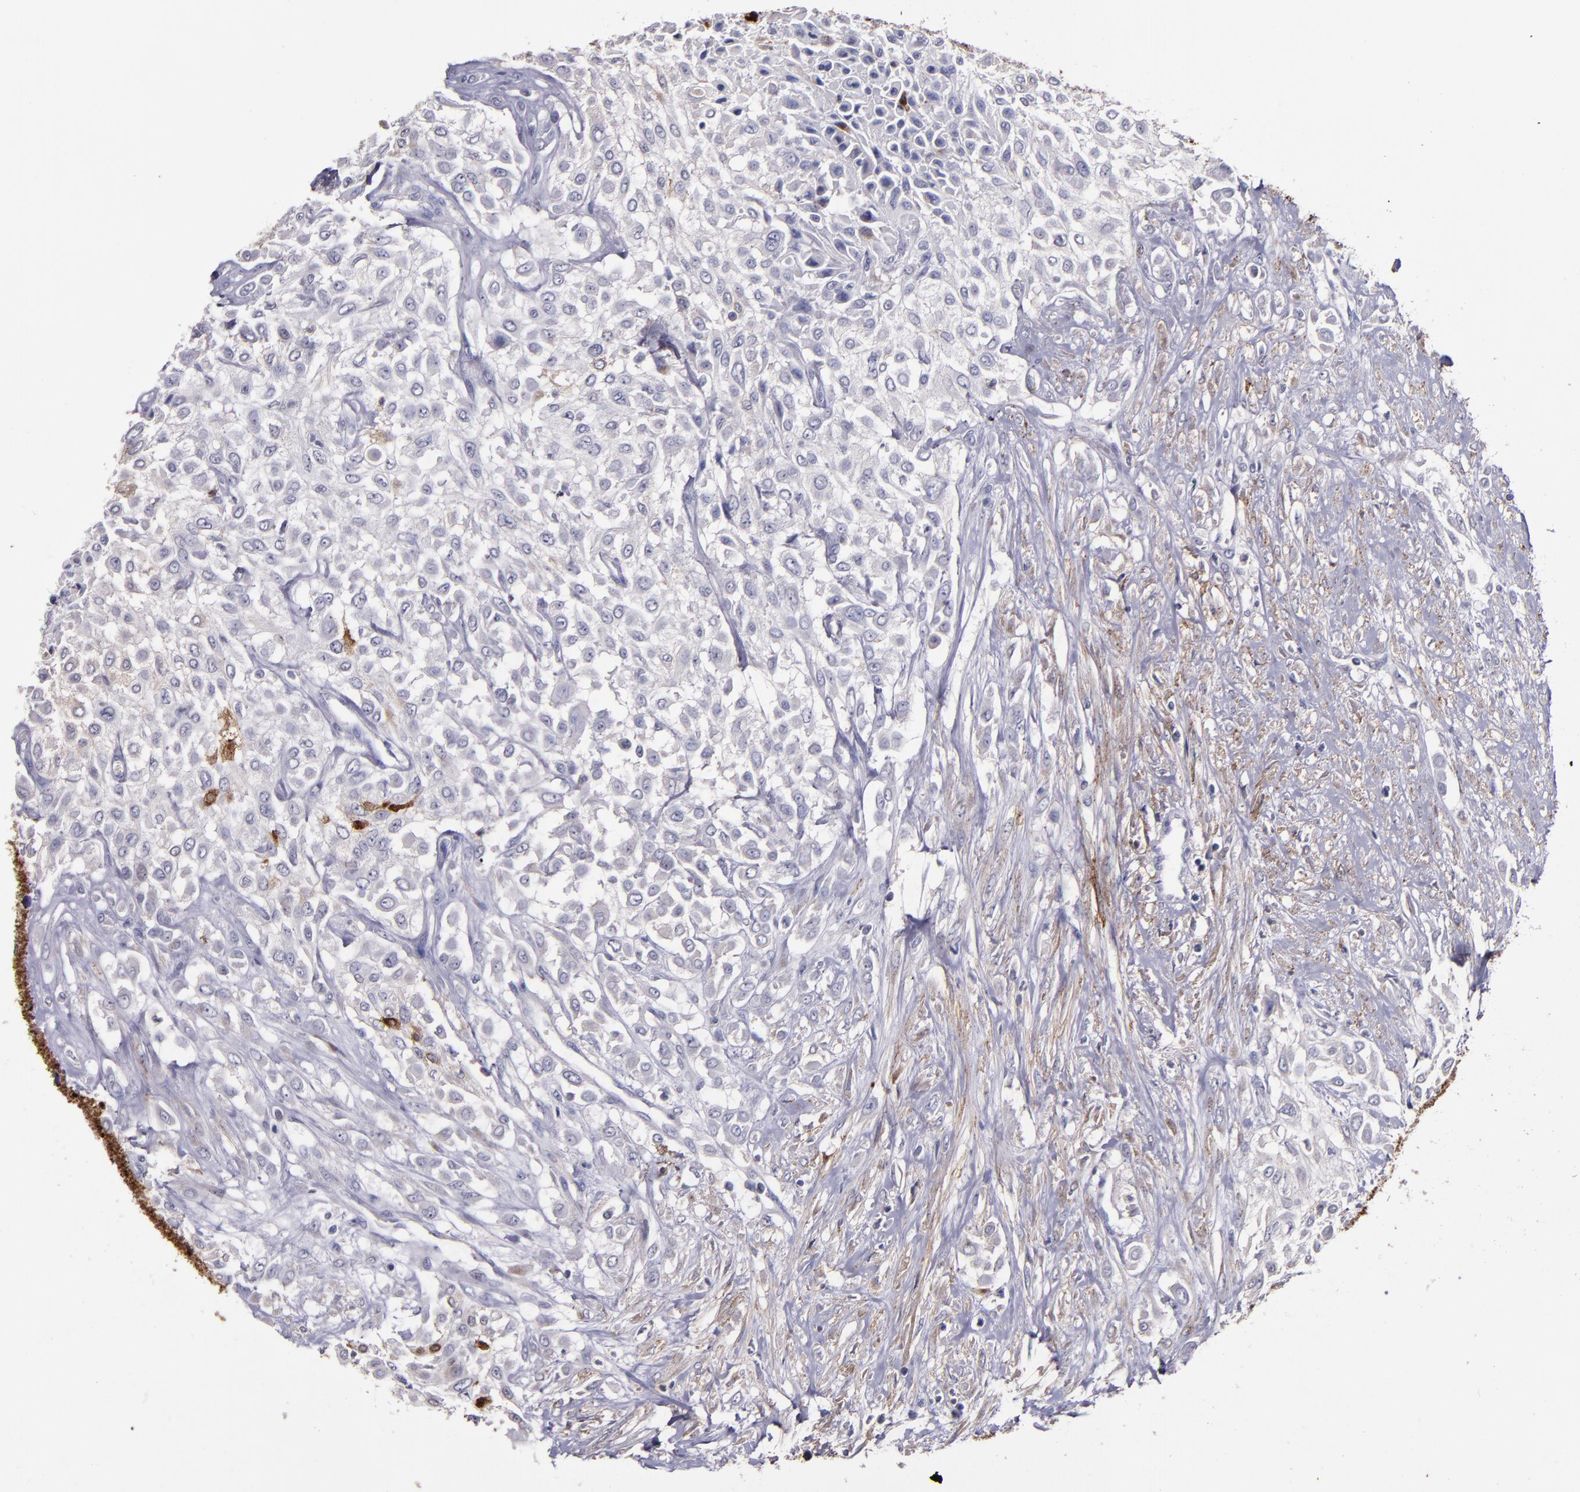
{"staining": {"intensity": "strong", "quantity": "<25%", "location": "cytoplasmic/membranous"}, "tissue": "urothelial cancer", "cell_type": "Tumor cells", "image_type": "cancer", "snomed": [{"axis": "morphology", "description": "Urothelial carcinoma, High grade"}, {"axis": "topography", "description": "Urinary bladder"}], "caption": "Immunohistochemistry of urothelial cancer shows medium levels of strong cytoplasmic/membranous positivity in approximately <25% of tumor cells.", "gene": "MFGE8", "patient": {"sex": "male", "age": 57}}